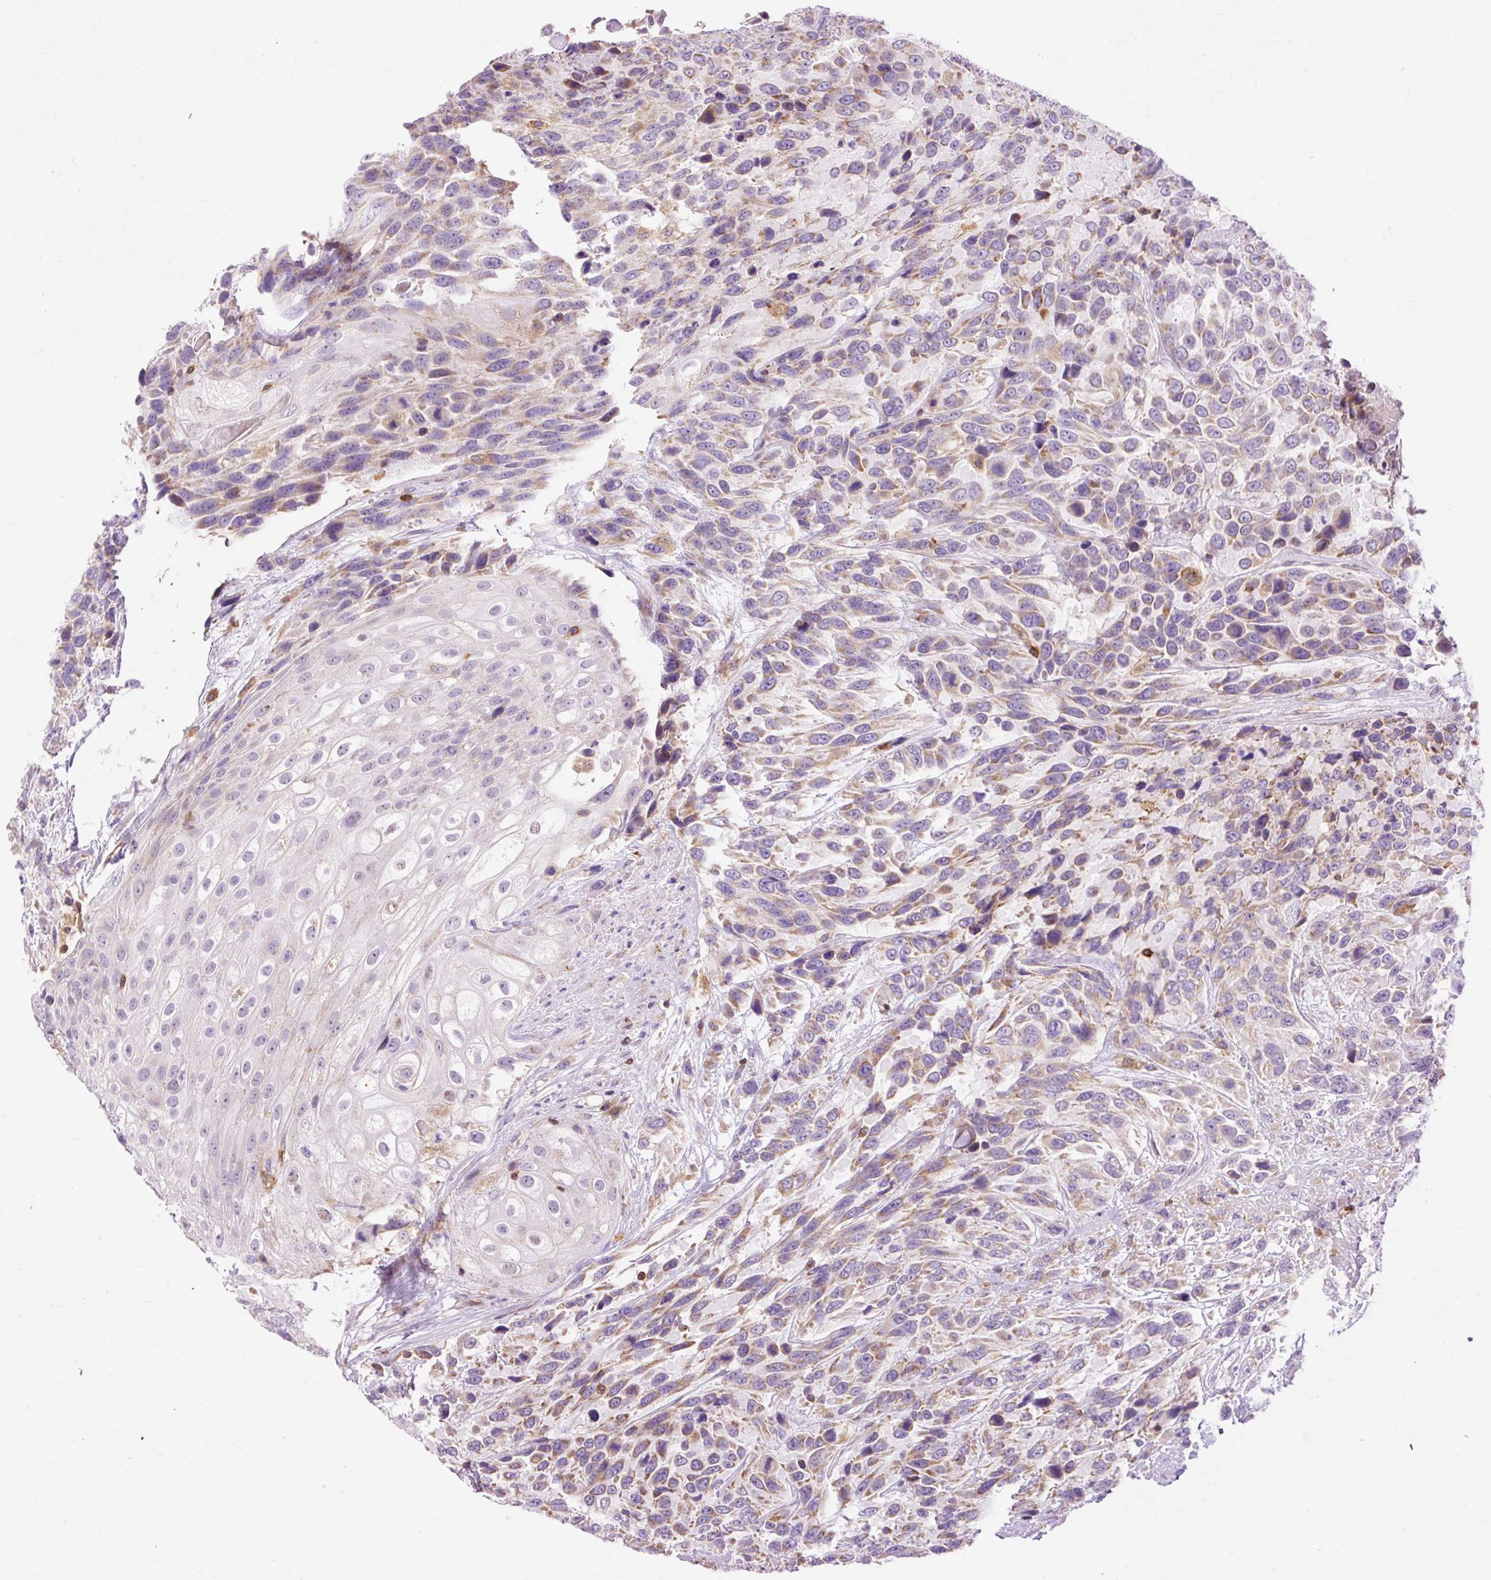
{"staining": {"intensity": "moderate", "quantity": ">75%", "location": "cytoplasmic/membranous"}, "tissue": "urothelial cancer", "cell_type": "Tumor cells", "image_type": "cancer", "snomed": [{"axis": "morphology", "description": "Urothelial carcinoma, High grade"}, {"axis": "topography", "description": "Urinary bladder"}], "caption": "IHC histopathology image of human high-grade urothelial carcinoma stained for a protein (brown), which exhibits medium levels of moderate cytoplasmic/membranous expression in approximately >75% of tumor cells.", "gene": "CD83", "patient": {"sex": "female", "age": 70}}